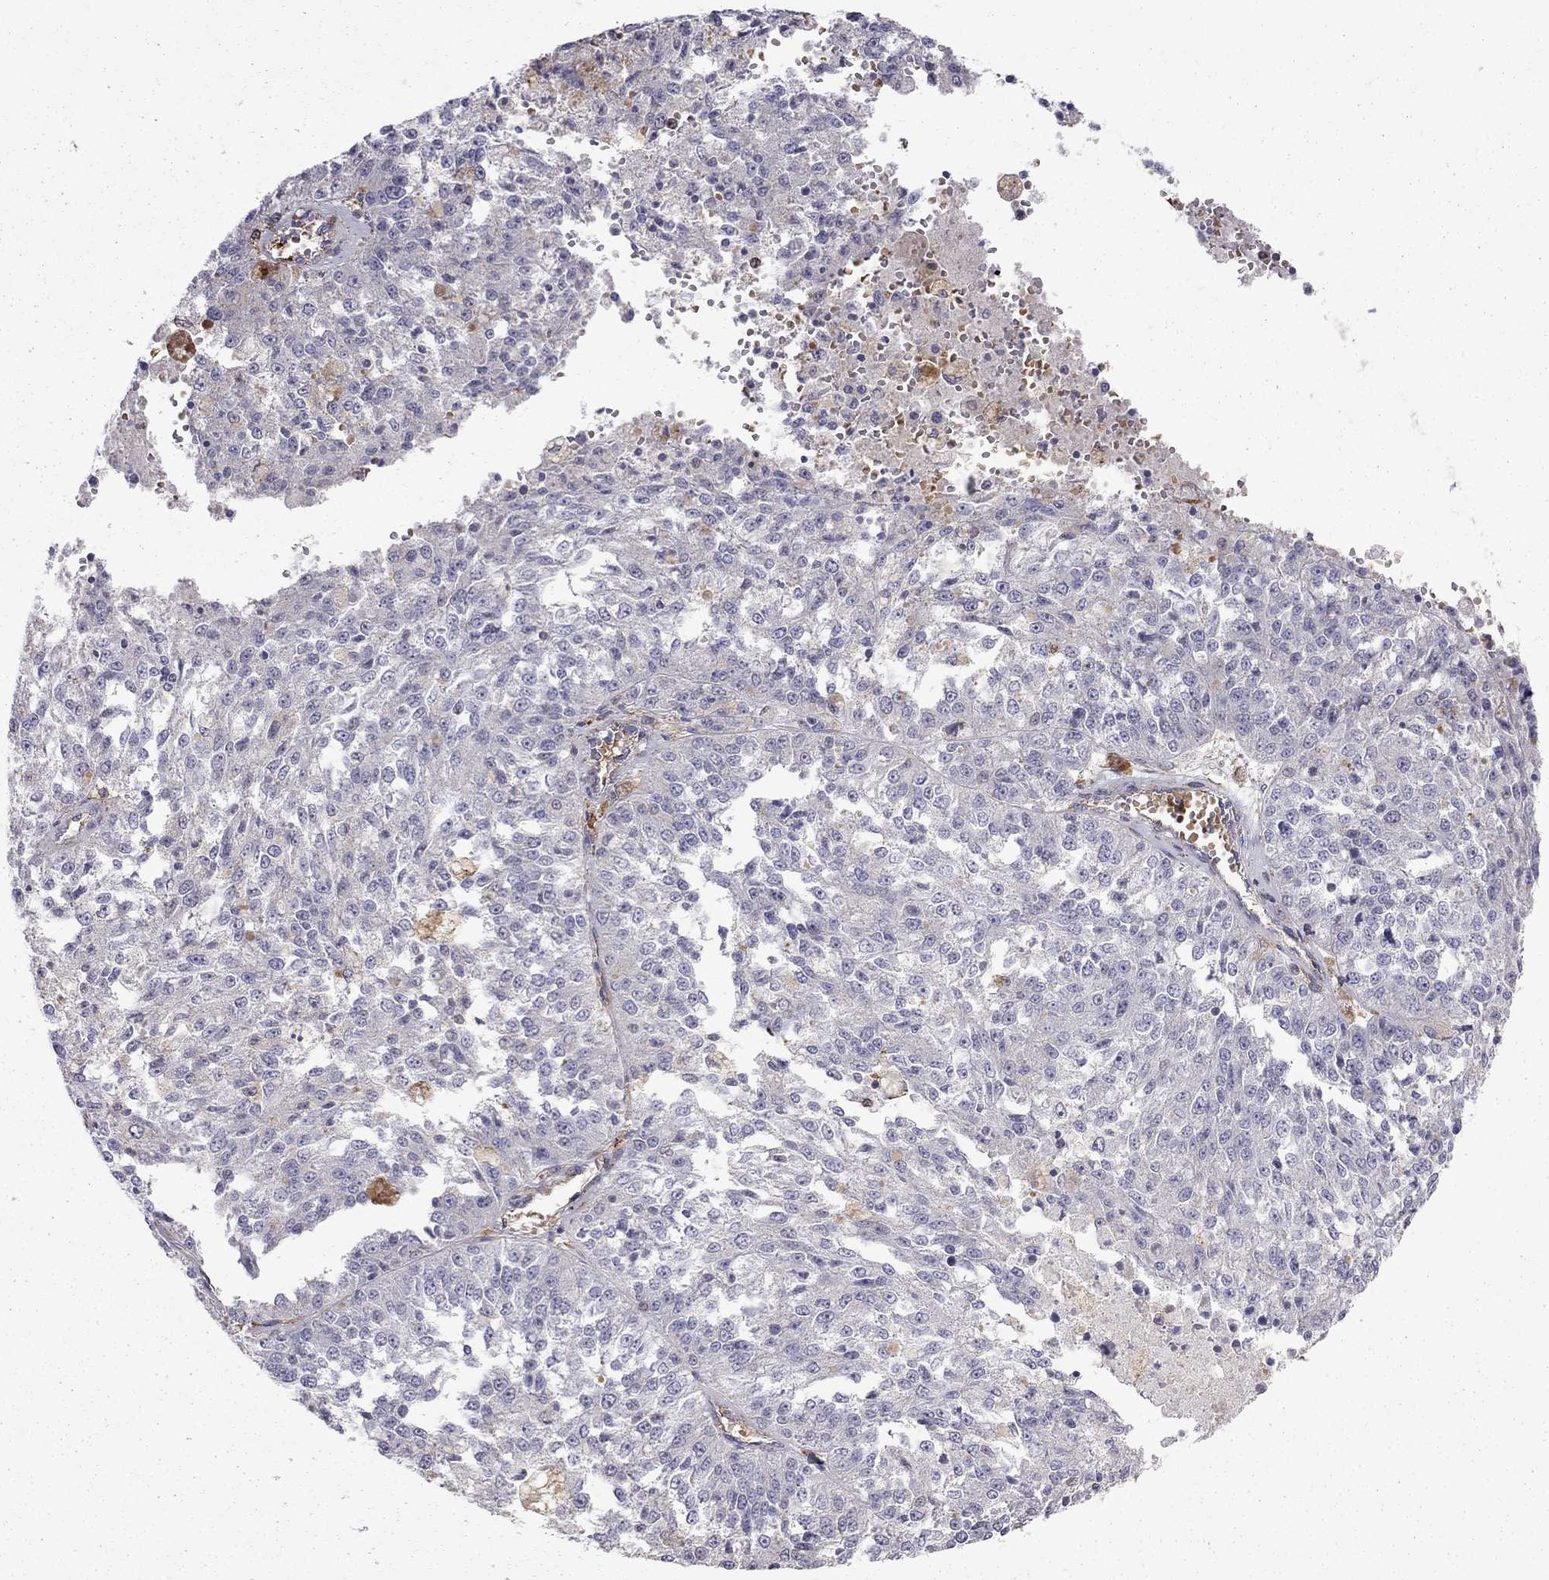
{"staining": {"intensity": "negative", "quantity": "none", "location": "none"}, "tissue": "melanoma", "cell_type": "Tumor cells", "image_type": "cancer", "snomed": [{"axis": "morphology", "description": "Malignant melanoma, Metastatic site"}, {"axis": "topography", "description": "Lymph node"}], "caption": "DAB (3,3'-diaminobenzidine) immunohistochemical staining of human melanoma exhibits no significant expression in tumor cells.", "gene": "EIF4E3", "patient": {"sex": "female", "age": 64}}